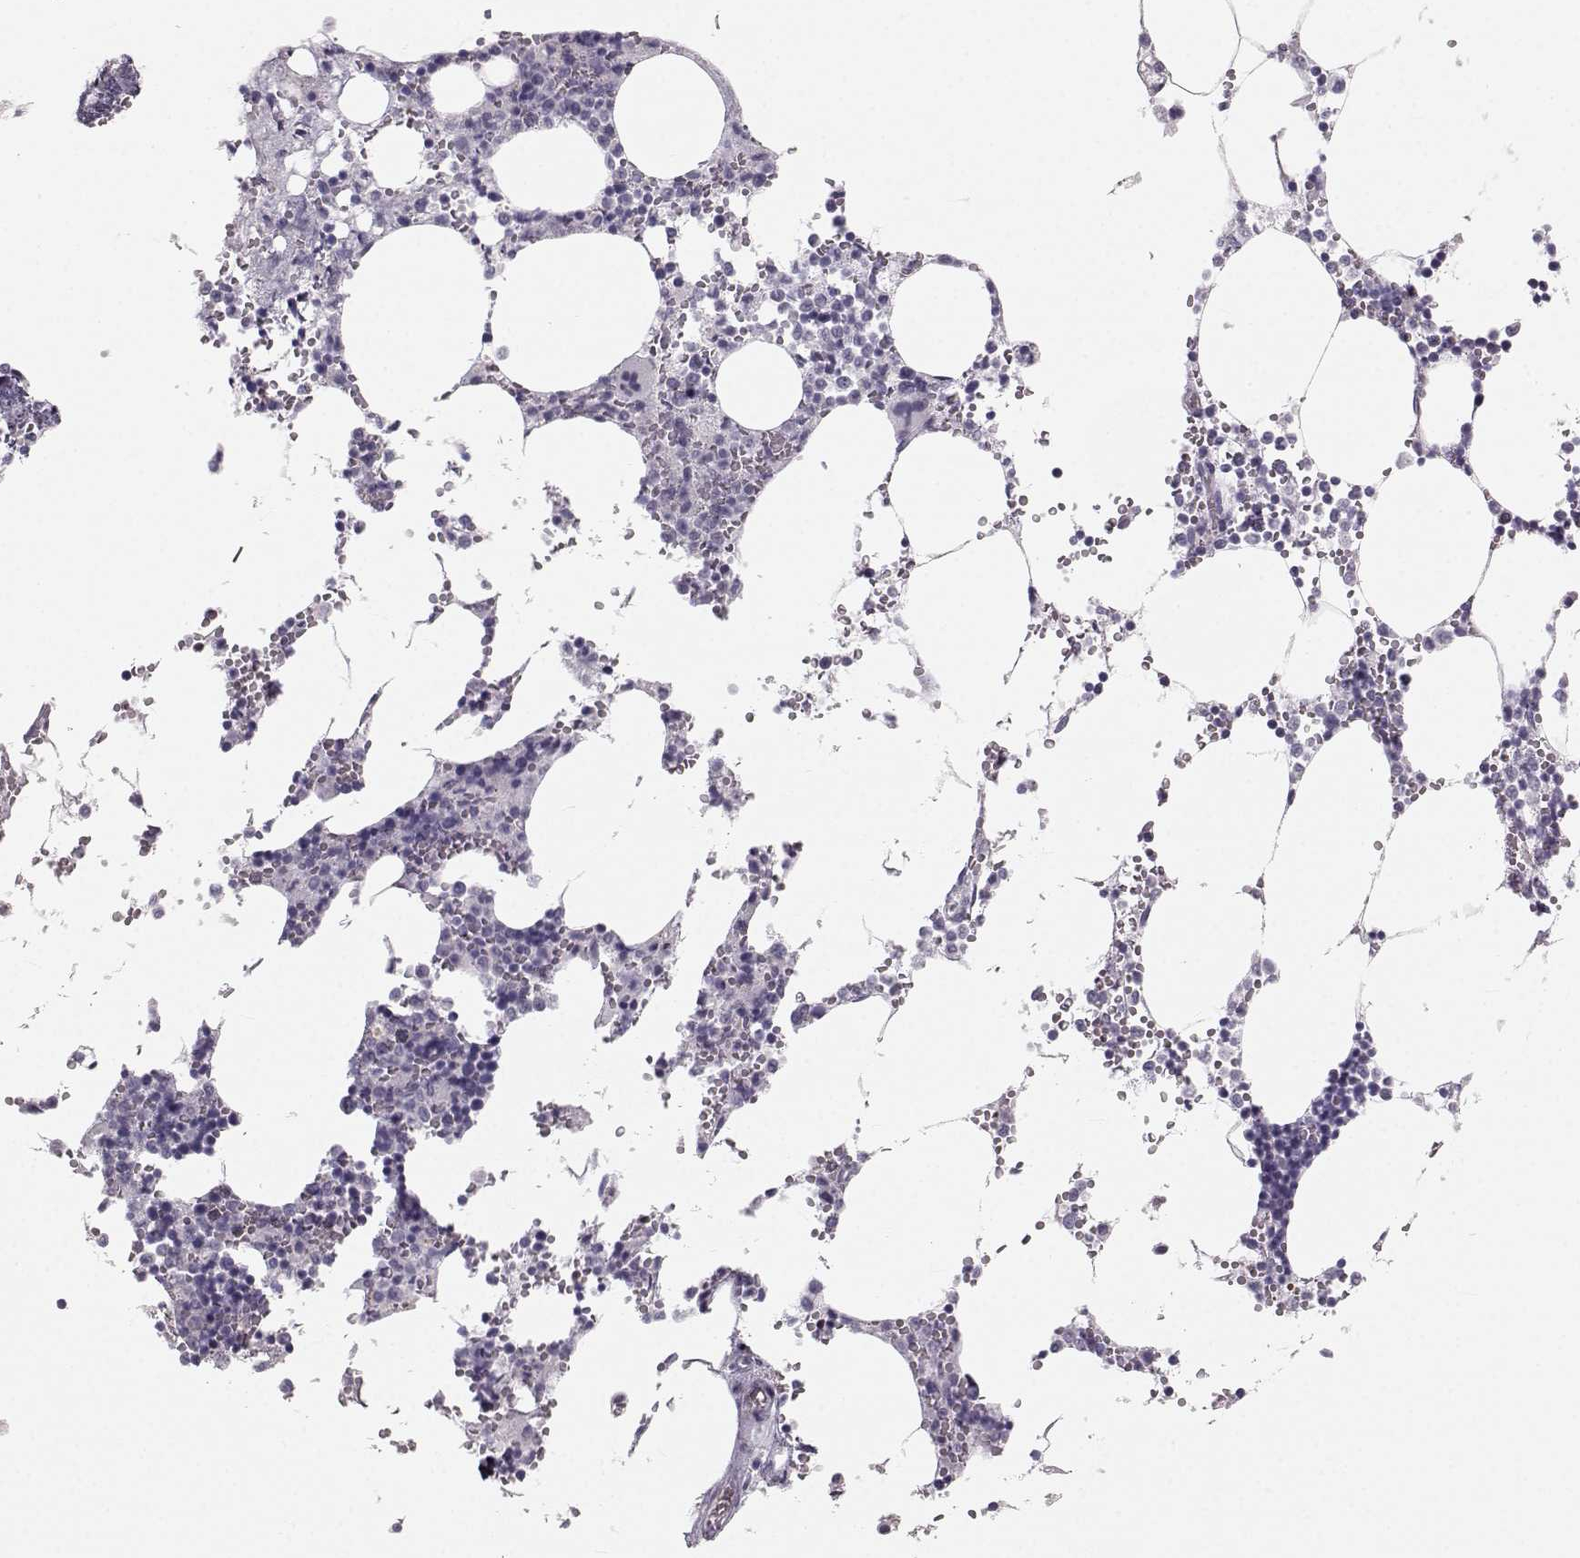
{"staining": {"intensity": "negative", "quantity": "none", "location": "none"}, "tissue": "bone marrow", "cell_type": "Hematopoietic cells", "image_type": "normal", "snomed": [{"axis": "morphology", "description": "Normal tissue, NOS"}, {"axis": "topography", "description": "Bone marrow"}], "caption": "IHC image of benign bone marrow: human bone marrow stained with DAB (3,3'-diaminobenzidine) reveals no significant protein staining in hematopoietic cells.", "gene": "OIP5", "patient": {"sex": "male", "age": 54}}